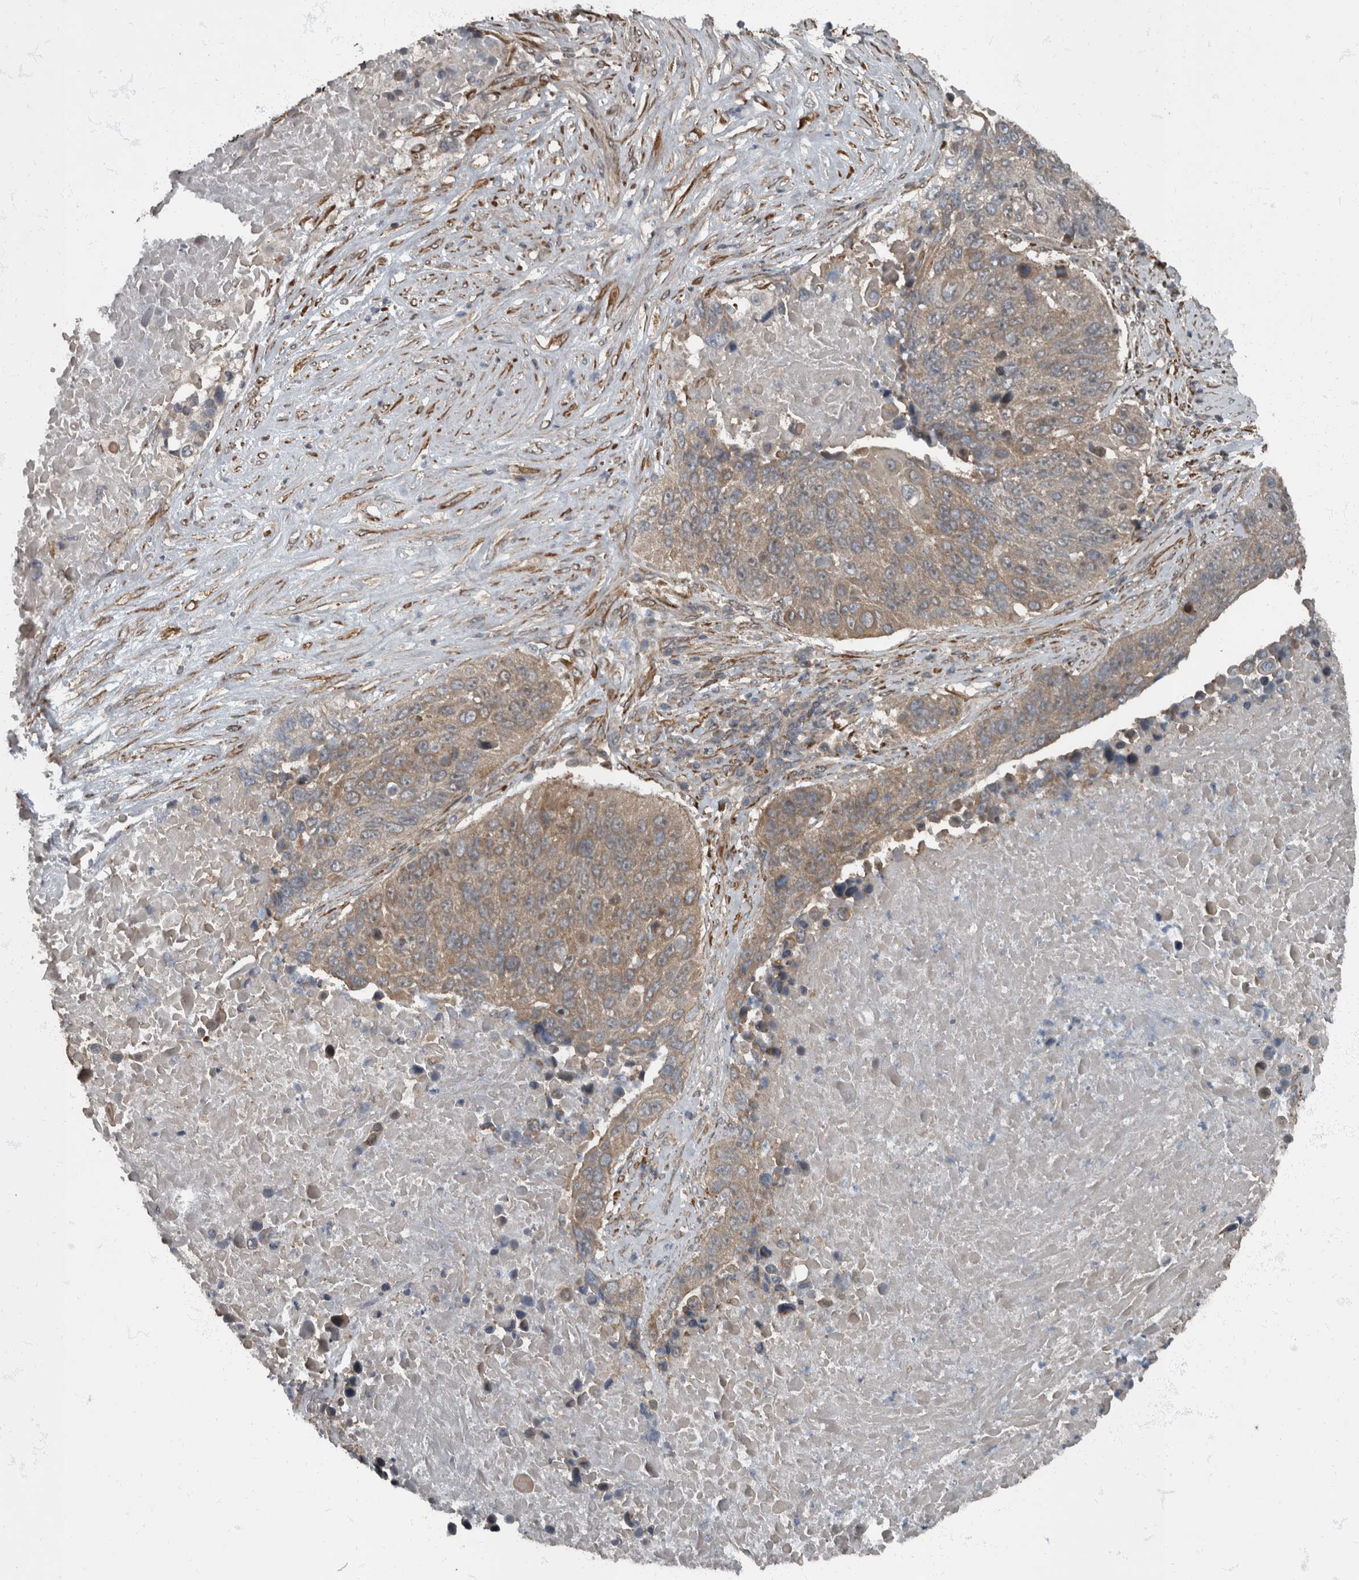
{"staining": {"intensity": "weak", "quantity": ">75%", "location": "cytoplasmic/membranous"}, "tissue": "lung cancer", "cell_type": "Tumor cells", "image_type": "cancer", "snomed": [{"axis": "morphology", "description": "Squamous cell carcinoma, NOS"}, {"axis": "topography", "description": "Lung"}], "caption": "Lung cancer stained for a protein (brown) exhibits weak cytoplasmic/membranous positive expression in approximately >75% of tumor cells.", "gene": "RABGGTB", "patient": {"sex": "male", "age": 66}}